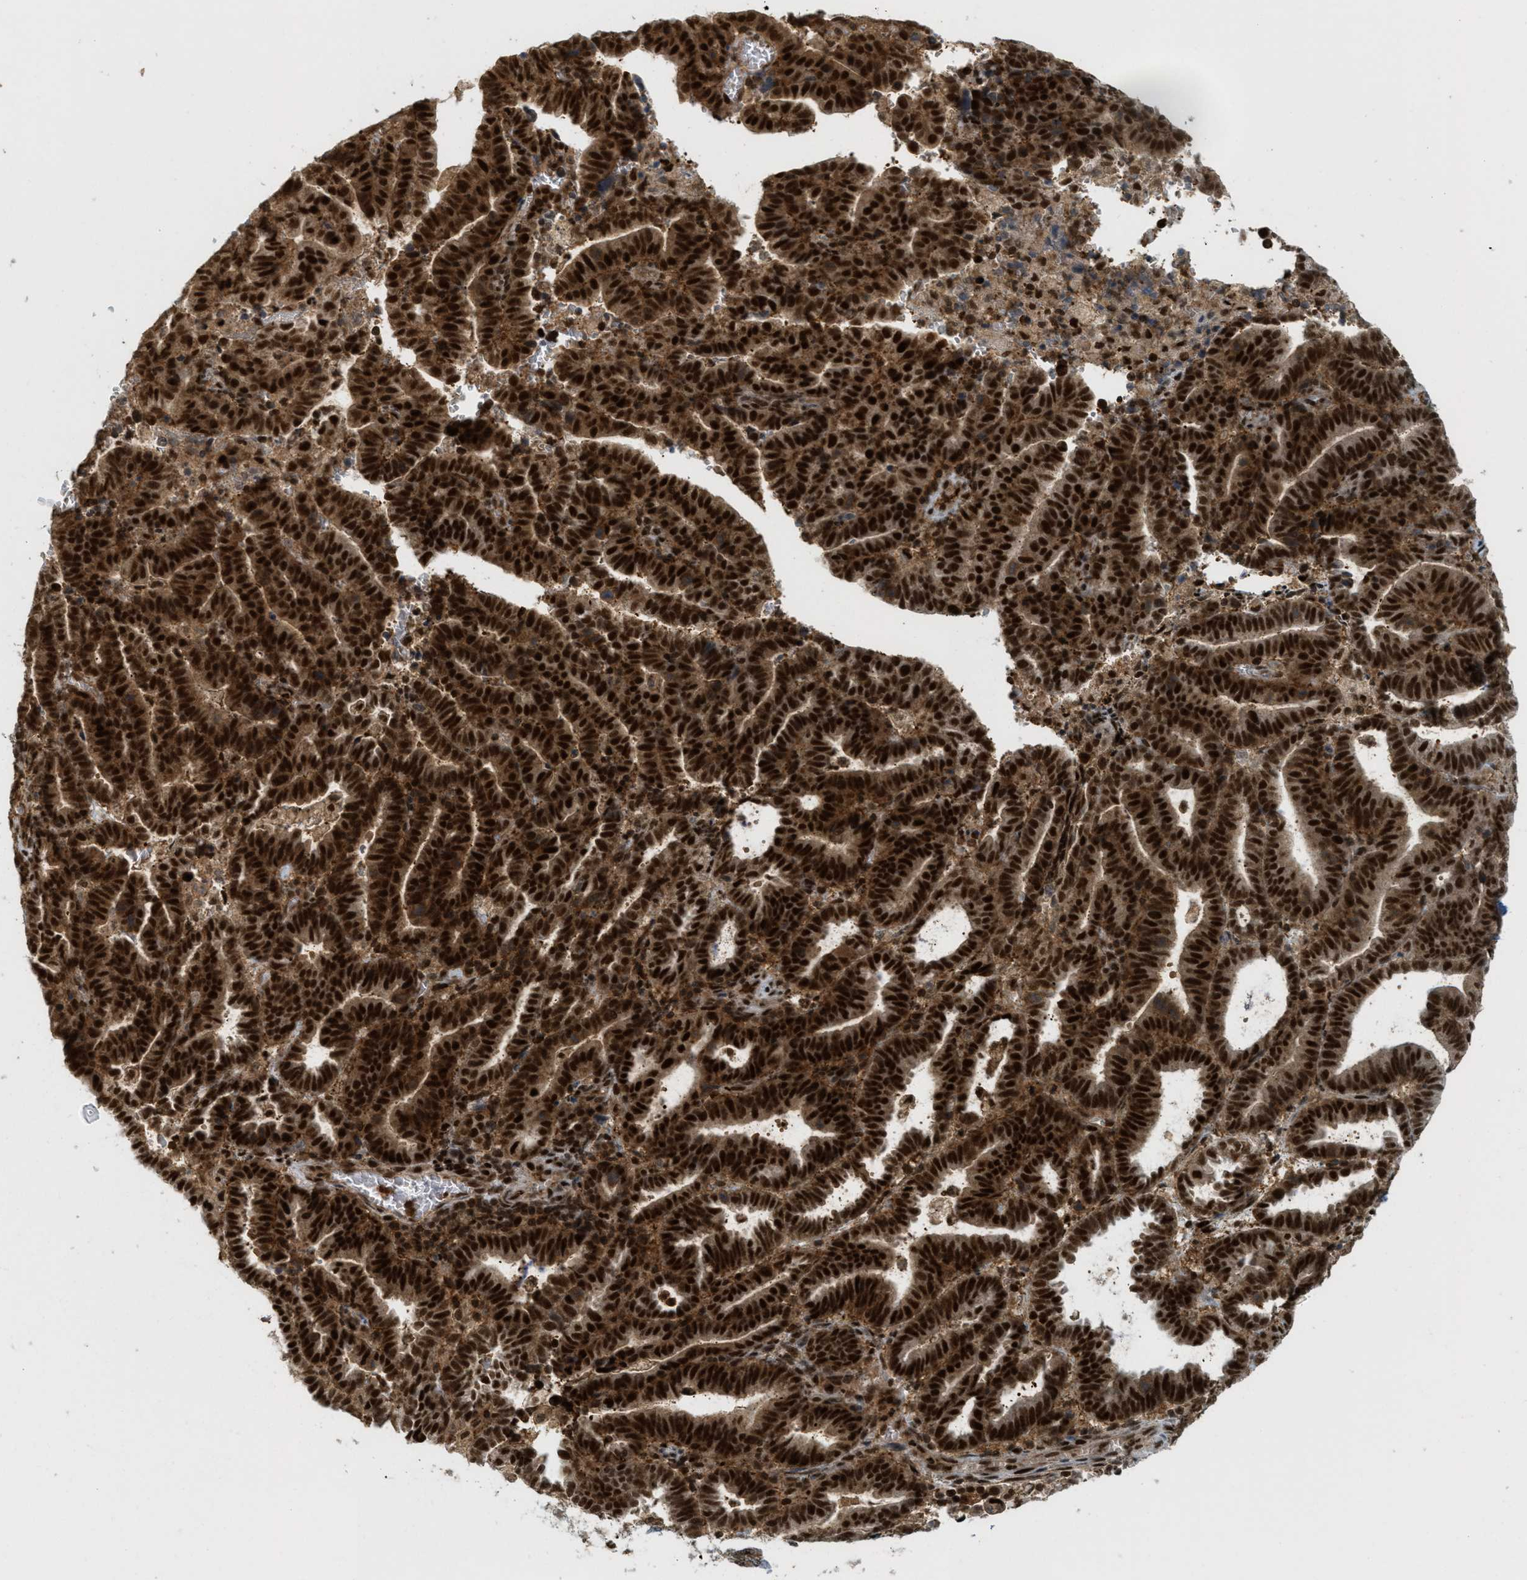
{"staining": {"intensity": "strong", "quantity": ">75%", "location": "cytoplasmic/membranous,nuclear"}, "tissue": "endometrial cancer", "cell_type": "Tumor cells", "image_type": "cancer", "snomed": [{"axis": "morphology", "description": "Adenocarcinoma, NOS"}, {"axis": "topography", "description": "Uterus"}], "caption": "IHC photomicrograph of neoplastic tissue: human adenocarcinoma (endometrial) stained using immunohistochemistry exhibits high levels of strong protein expression localized specifically in the cytoplasmic/membranous and nuclear of tumor cells, appearing as a cytoplasmic/membranous and nuclear brown color.", "gene": "TLK1", "patient": {"sex": "female", "age": 83}}